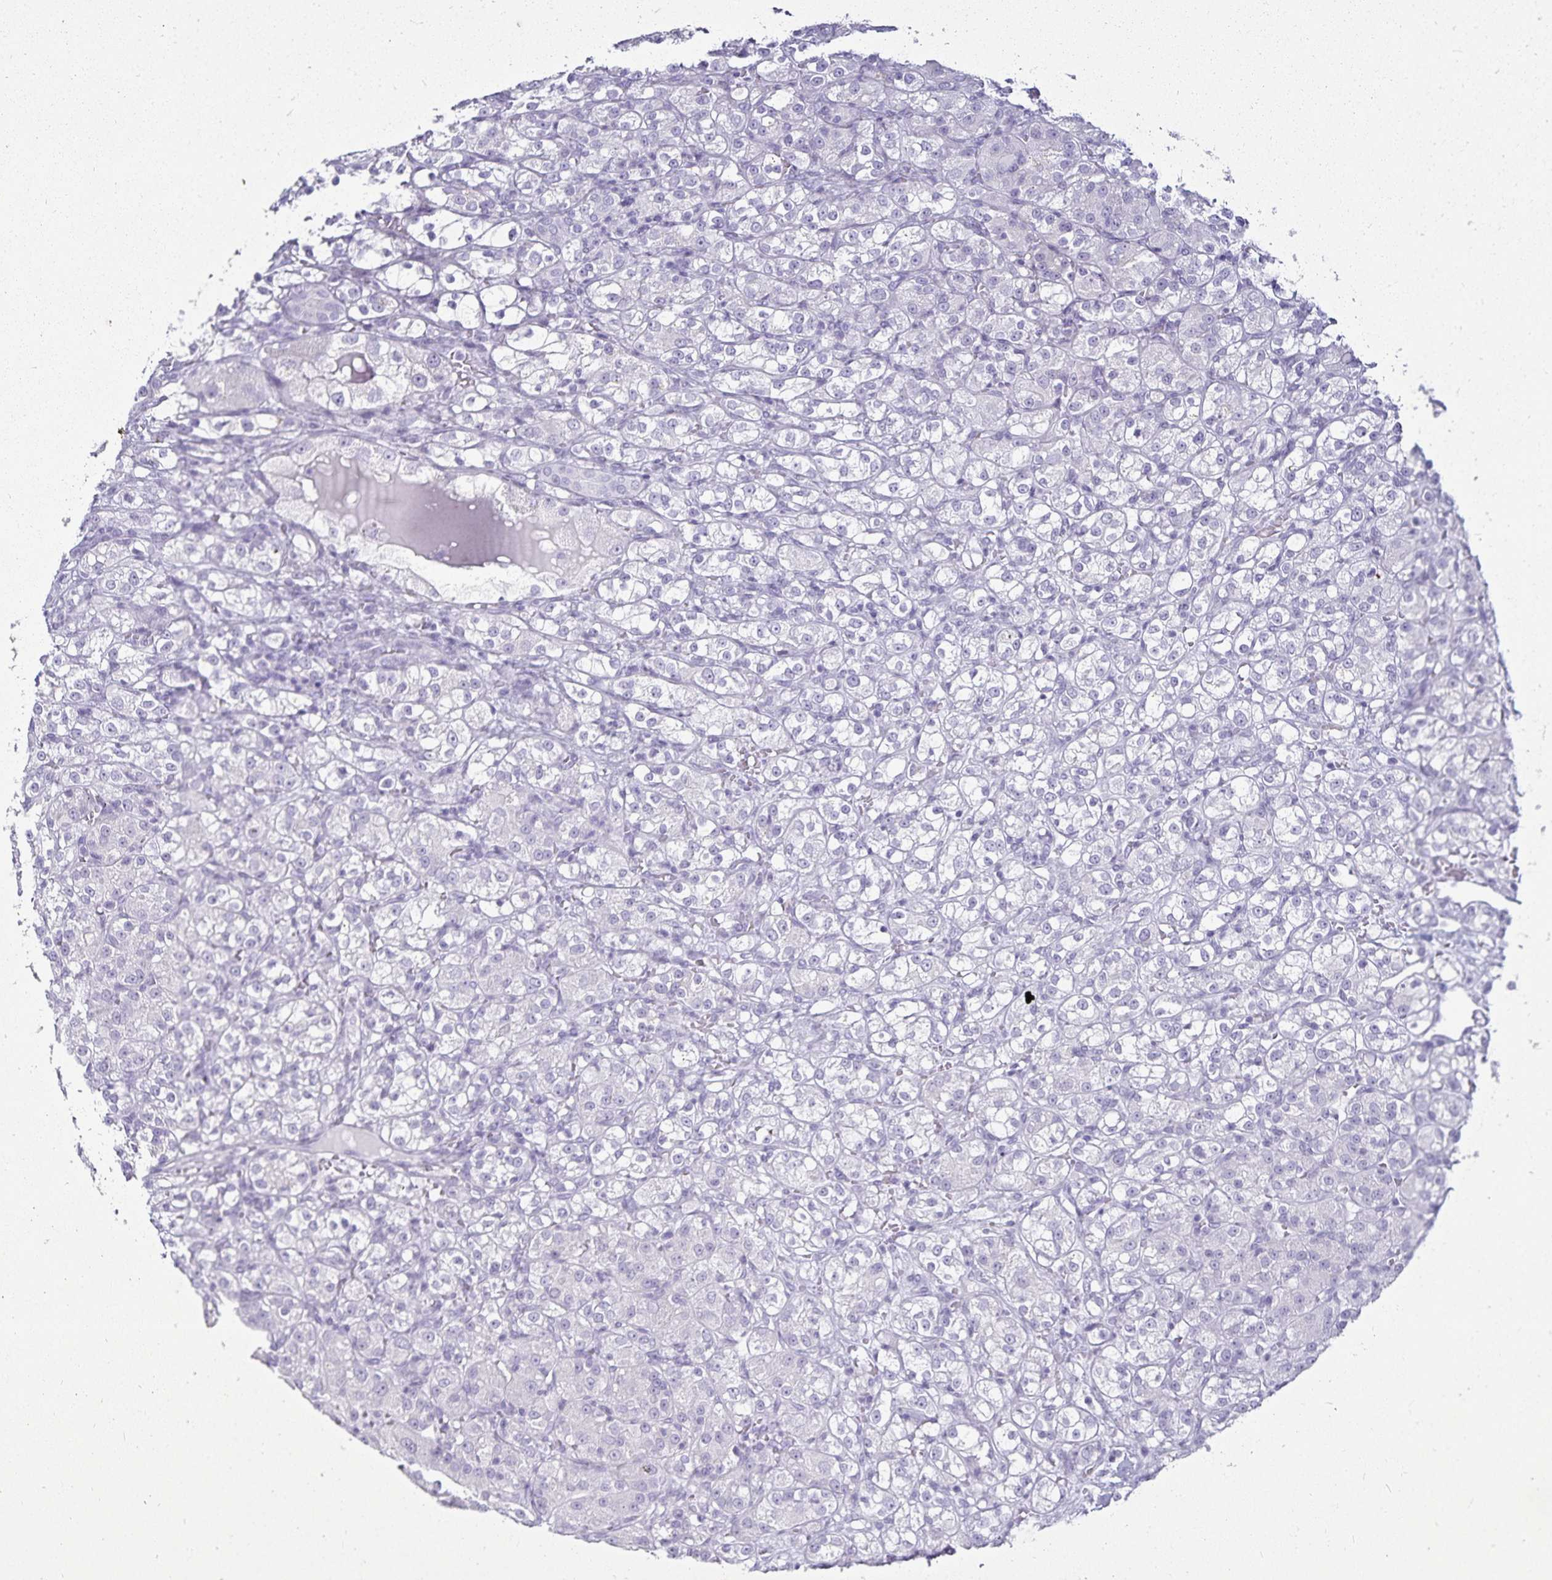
{"staining": {"intensity": "negative", "quantity": "none", "location": "none"}, "tissue": "renal cancer", "cell_type": "Tumor cells", "image_type": "cancer", "snomed": [{"axis": "morphology", "description": "Normal tissue, NOS"}, {"axis": "morphology", "description": "Adenocarcinoma, NOS"}, {"axis": "topography", "description": "Kidney"}], "caption": "The micrograph displays no staining of tumor cells in renal cancer (adenocarcinoma). (Brightfield microscopy of DAB immunohistochemistry (IHC) at high magnification).", "gene": "DEFA6", "patient": {"sex": "male", "age": 61}}